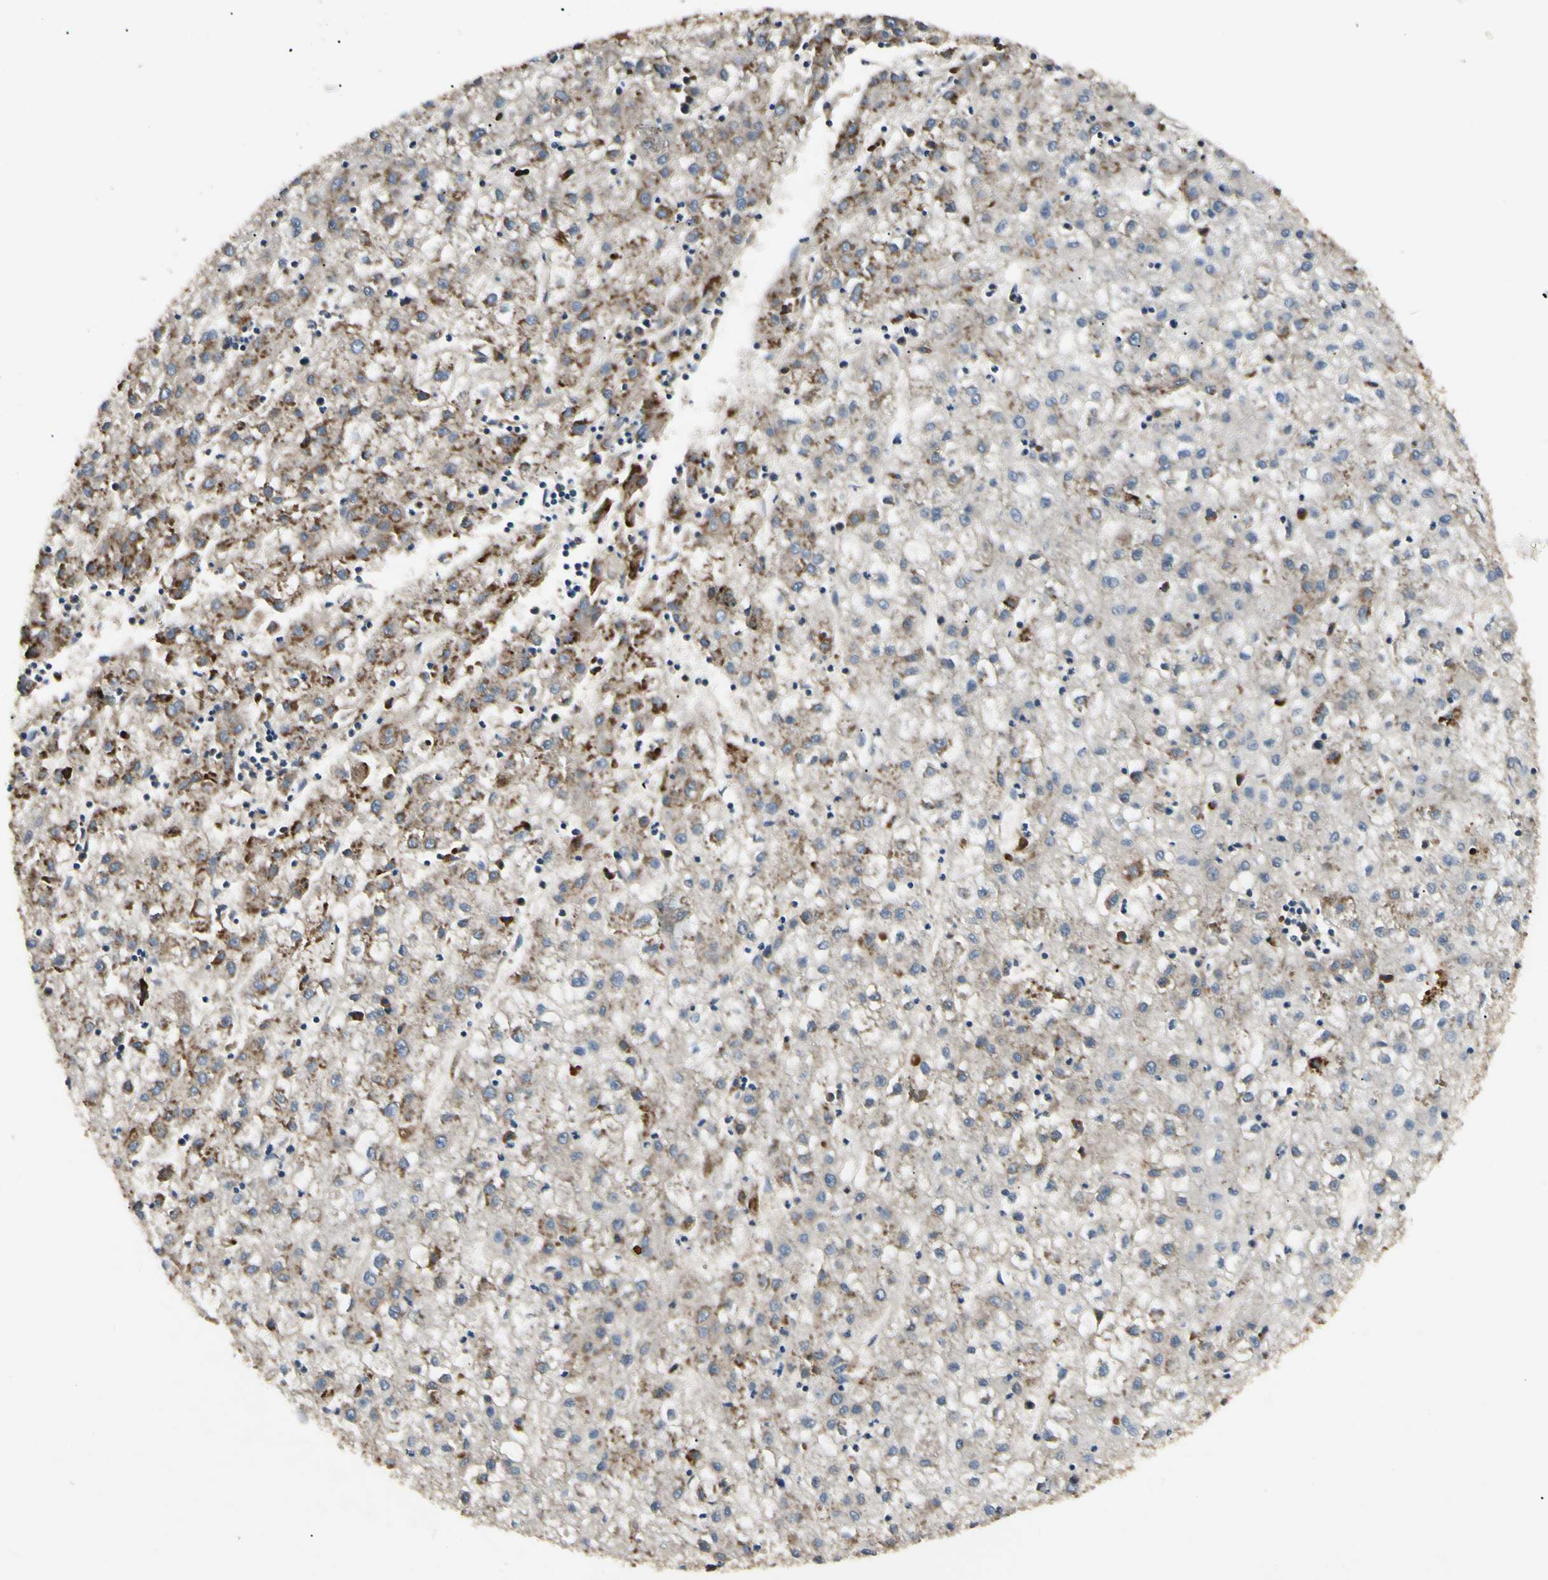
{"staining": {"intensity": "moderate", "quantity": "25%-75%", "location": "cytoplasmic/membranous"}, "tissue": "liver cancer", "cell_type": "Tumor cells", "image_type": "cancer", "snomed": [{"axis": "morphology", "description": "Carcinoma, Hepatocellular, NOS"}, {"axis": "topography", "description": "Liver"}], "caption": "Liver hepatocellular carcinoma tissue exhibits moderate cytoplasmic/membranous expression in about 25%-75% of tumor cells, visualized by immunohistochemistry. (DAB IHC, brown staining for protein, blue staining for nuclei).", "gene": "NME1-NME2", "patient": {"sex": "male", "age": 72}}